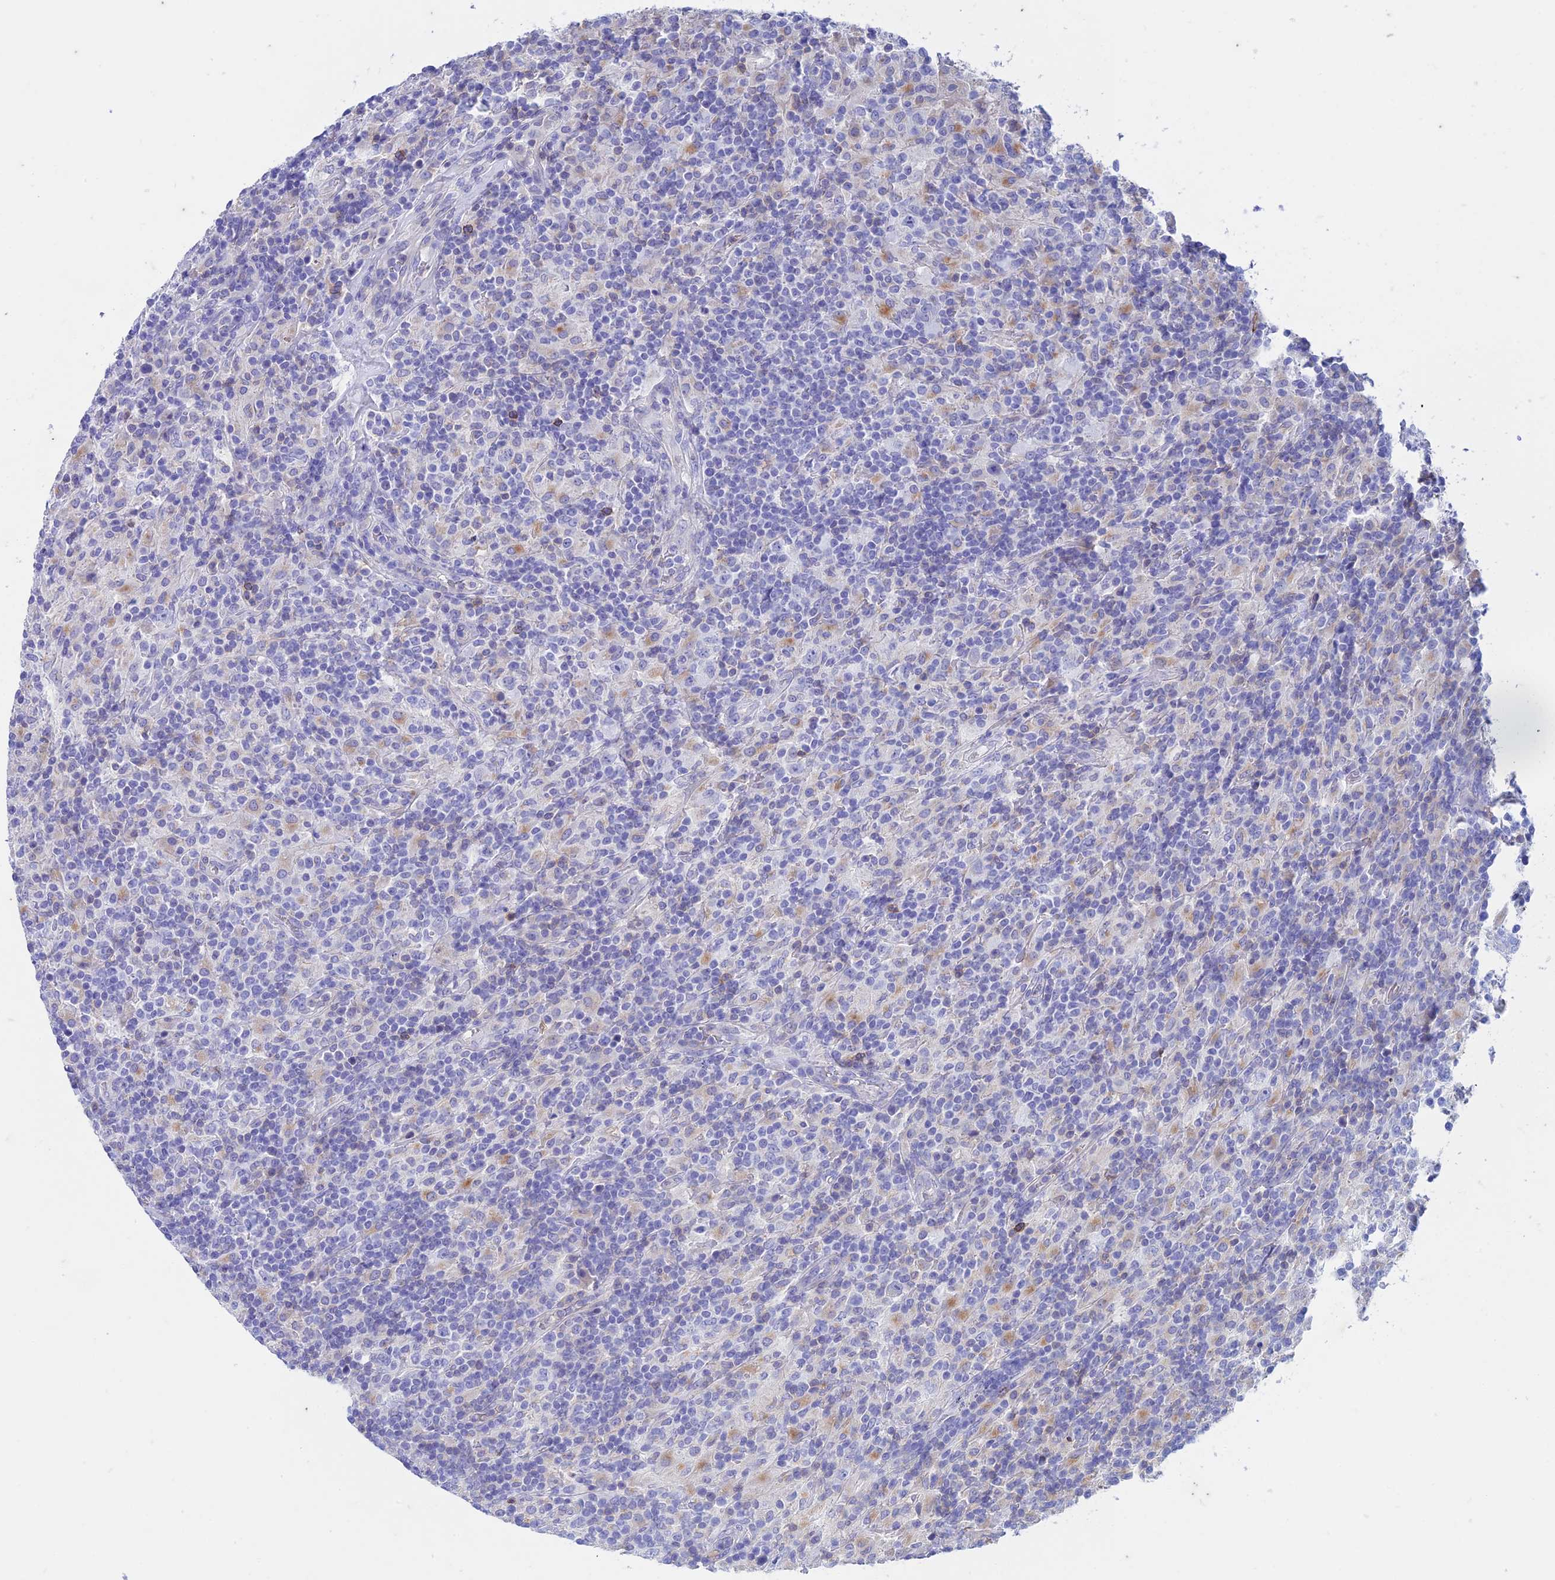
{"staining": {"intensity": "negative", "quantity": "none", "location": "none"}, "tissue": "lymphoma", "cell_type": "Tumor cells", "image_type": "cancer", "snomed": [{"axis": "morphology", "description": "Hodgkin's disease, NOS"}, {"axis": "topography", "description": "Lymph node"}], "caption": "Protein analysis of Hodgkin's disease displays no significant expression in tumor cells.", "gene": "FGF7", "patient": {"sex": "male", "age": 70}}